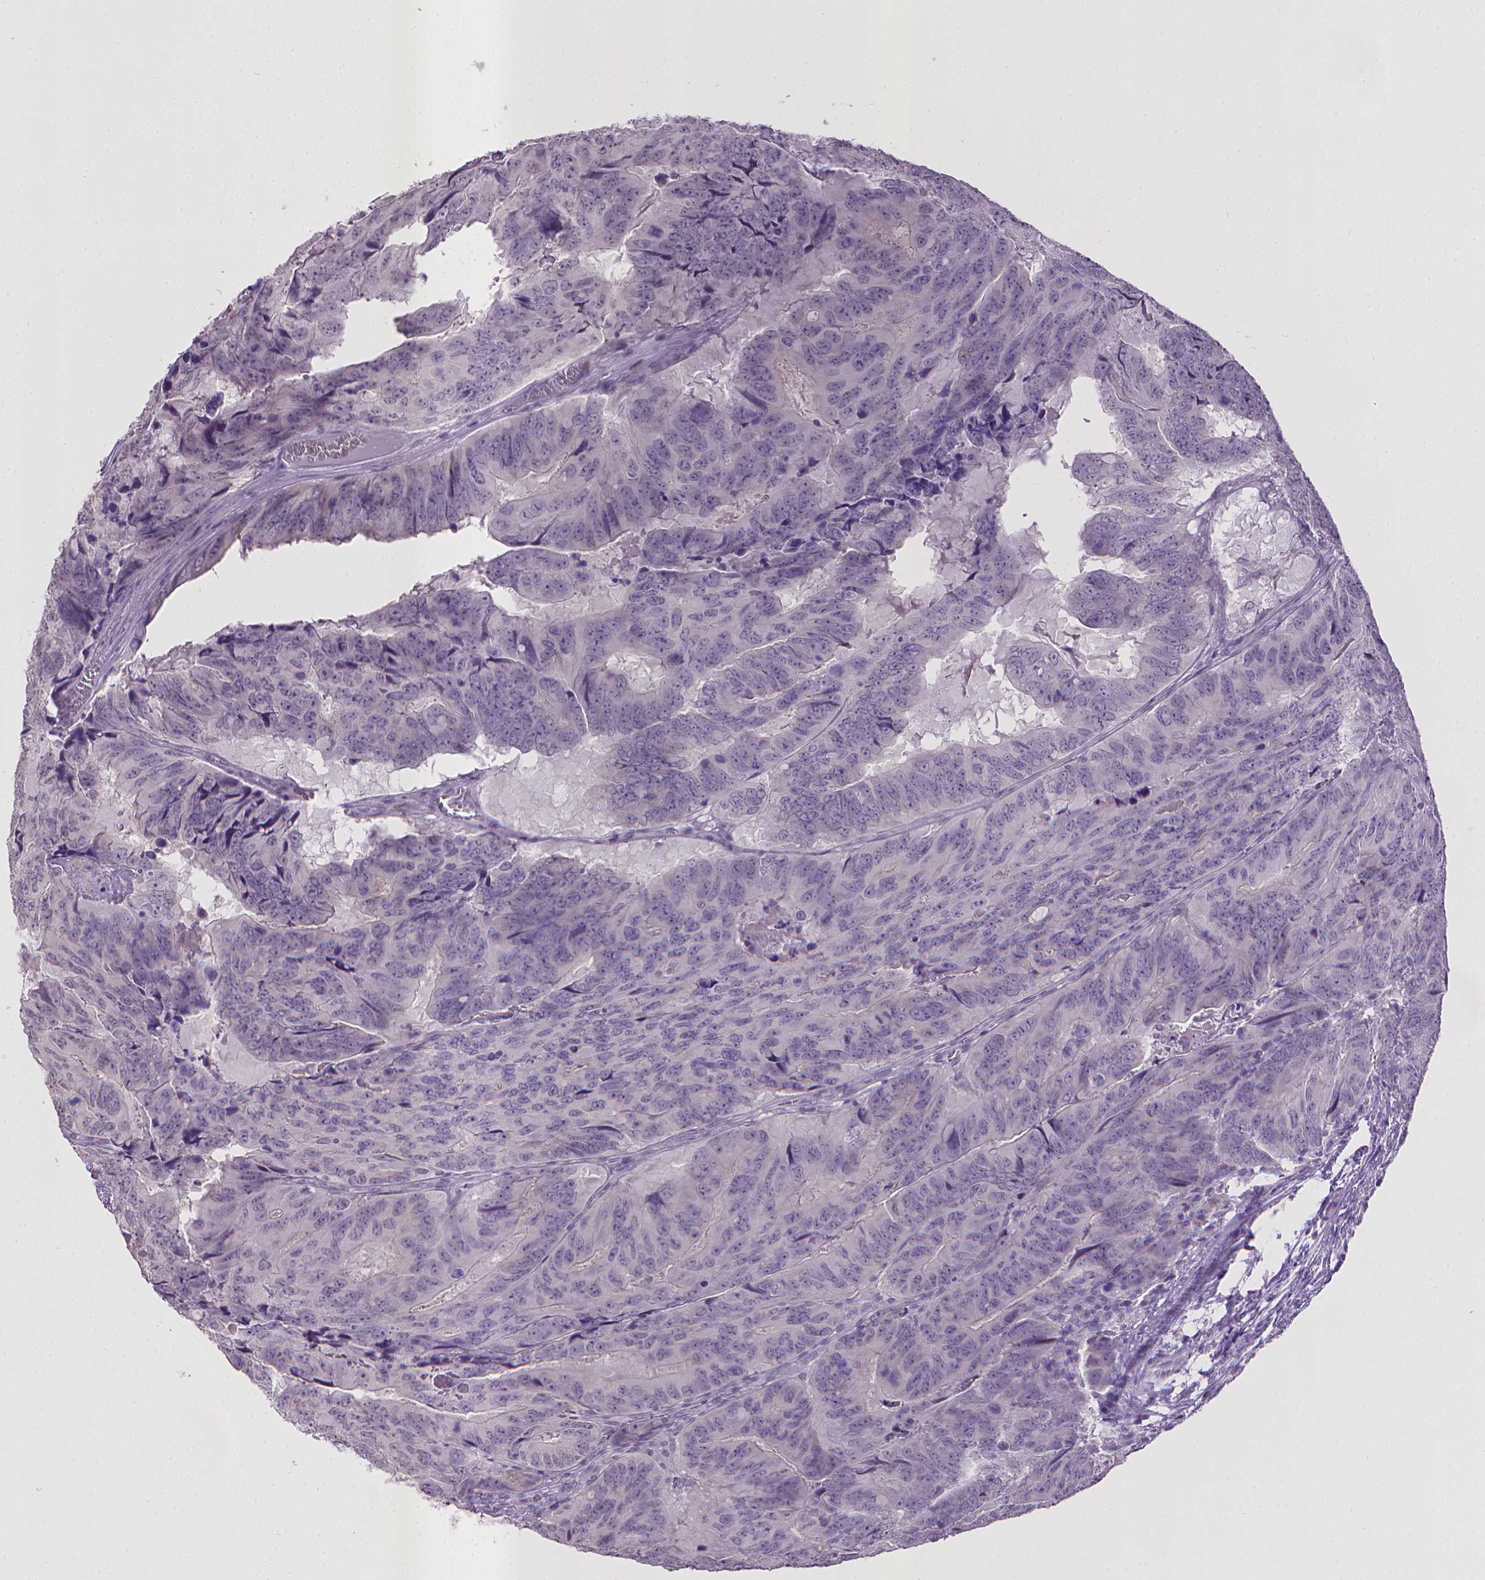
{"staining": {"intensity": "negative", "quantity": "none", "location": "none"}, "tissue": "colorectal cancer", "cell_type": "Tumor cells", "image_type": "cancer", "snomed": [{"axis": "morphology", "description": "Adenocarcinoma, NOS"}, {"axis": "topography", "description": "Colon"}], "caption": "The immunohistochemistry (IHC) photomicrograph has no significant expression in tumor cells of colorectal adenocarcinoma tissue.", "gene": "KMO", "patient": {"sex": "male", "age": 79}}